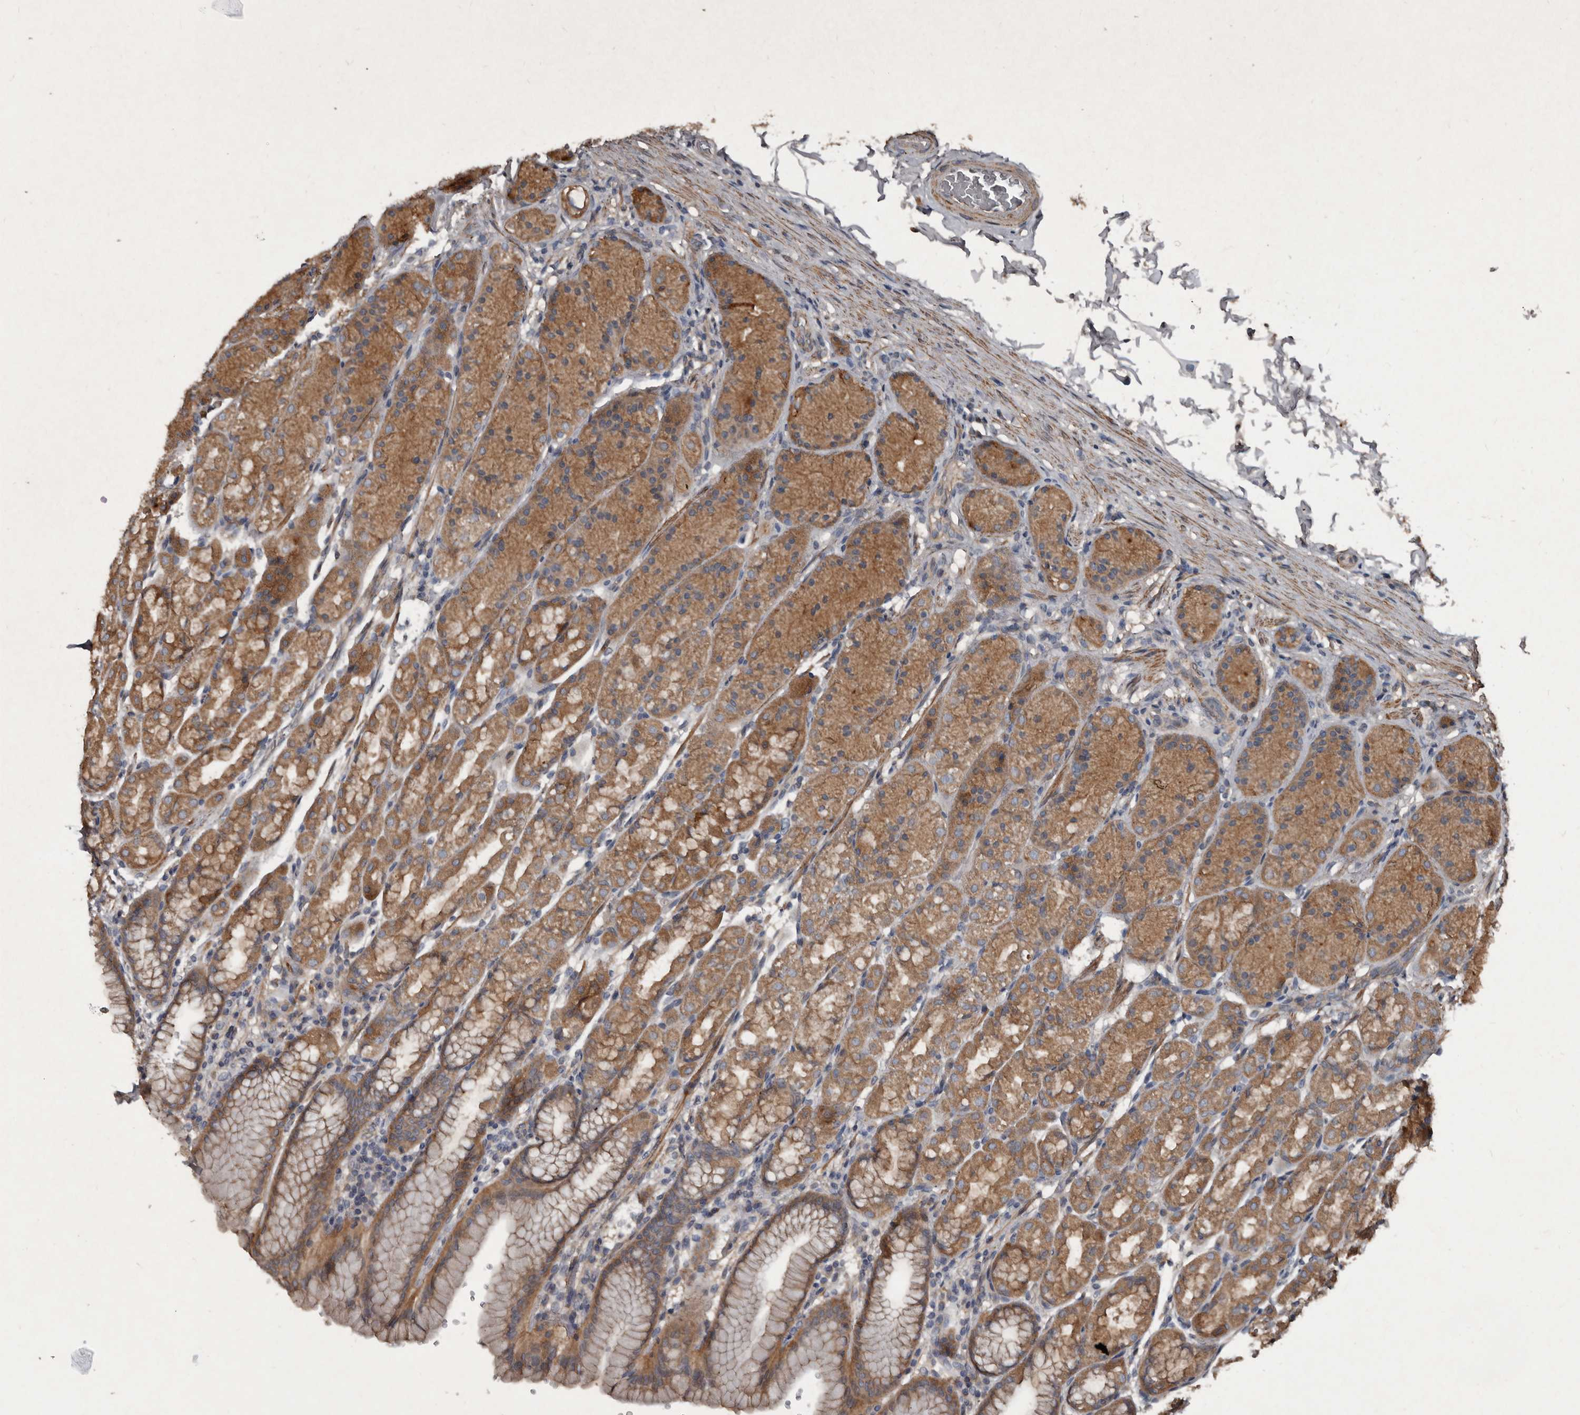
{"staining": {"intensity": "moderate", "quantity": ">75%", "location": "cytoplasmic/membranous"}, "tissue": "stomach", "cell_type": "Glandular cells", "image_type": "normal", "snomed": [{"axis": "morphology", "description": "Normal tissue, NOS"}, {"axis": "topography", "description": "Stomach"}], "caption": "Moderate cytoplasmic/membranous staining for a protein is present in about >75% of glandular cells of unremarkable stomach using IHC.", "gene": "GREB1", "patient": {"sex": "male", "age": 42}}